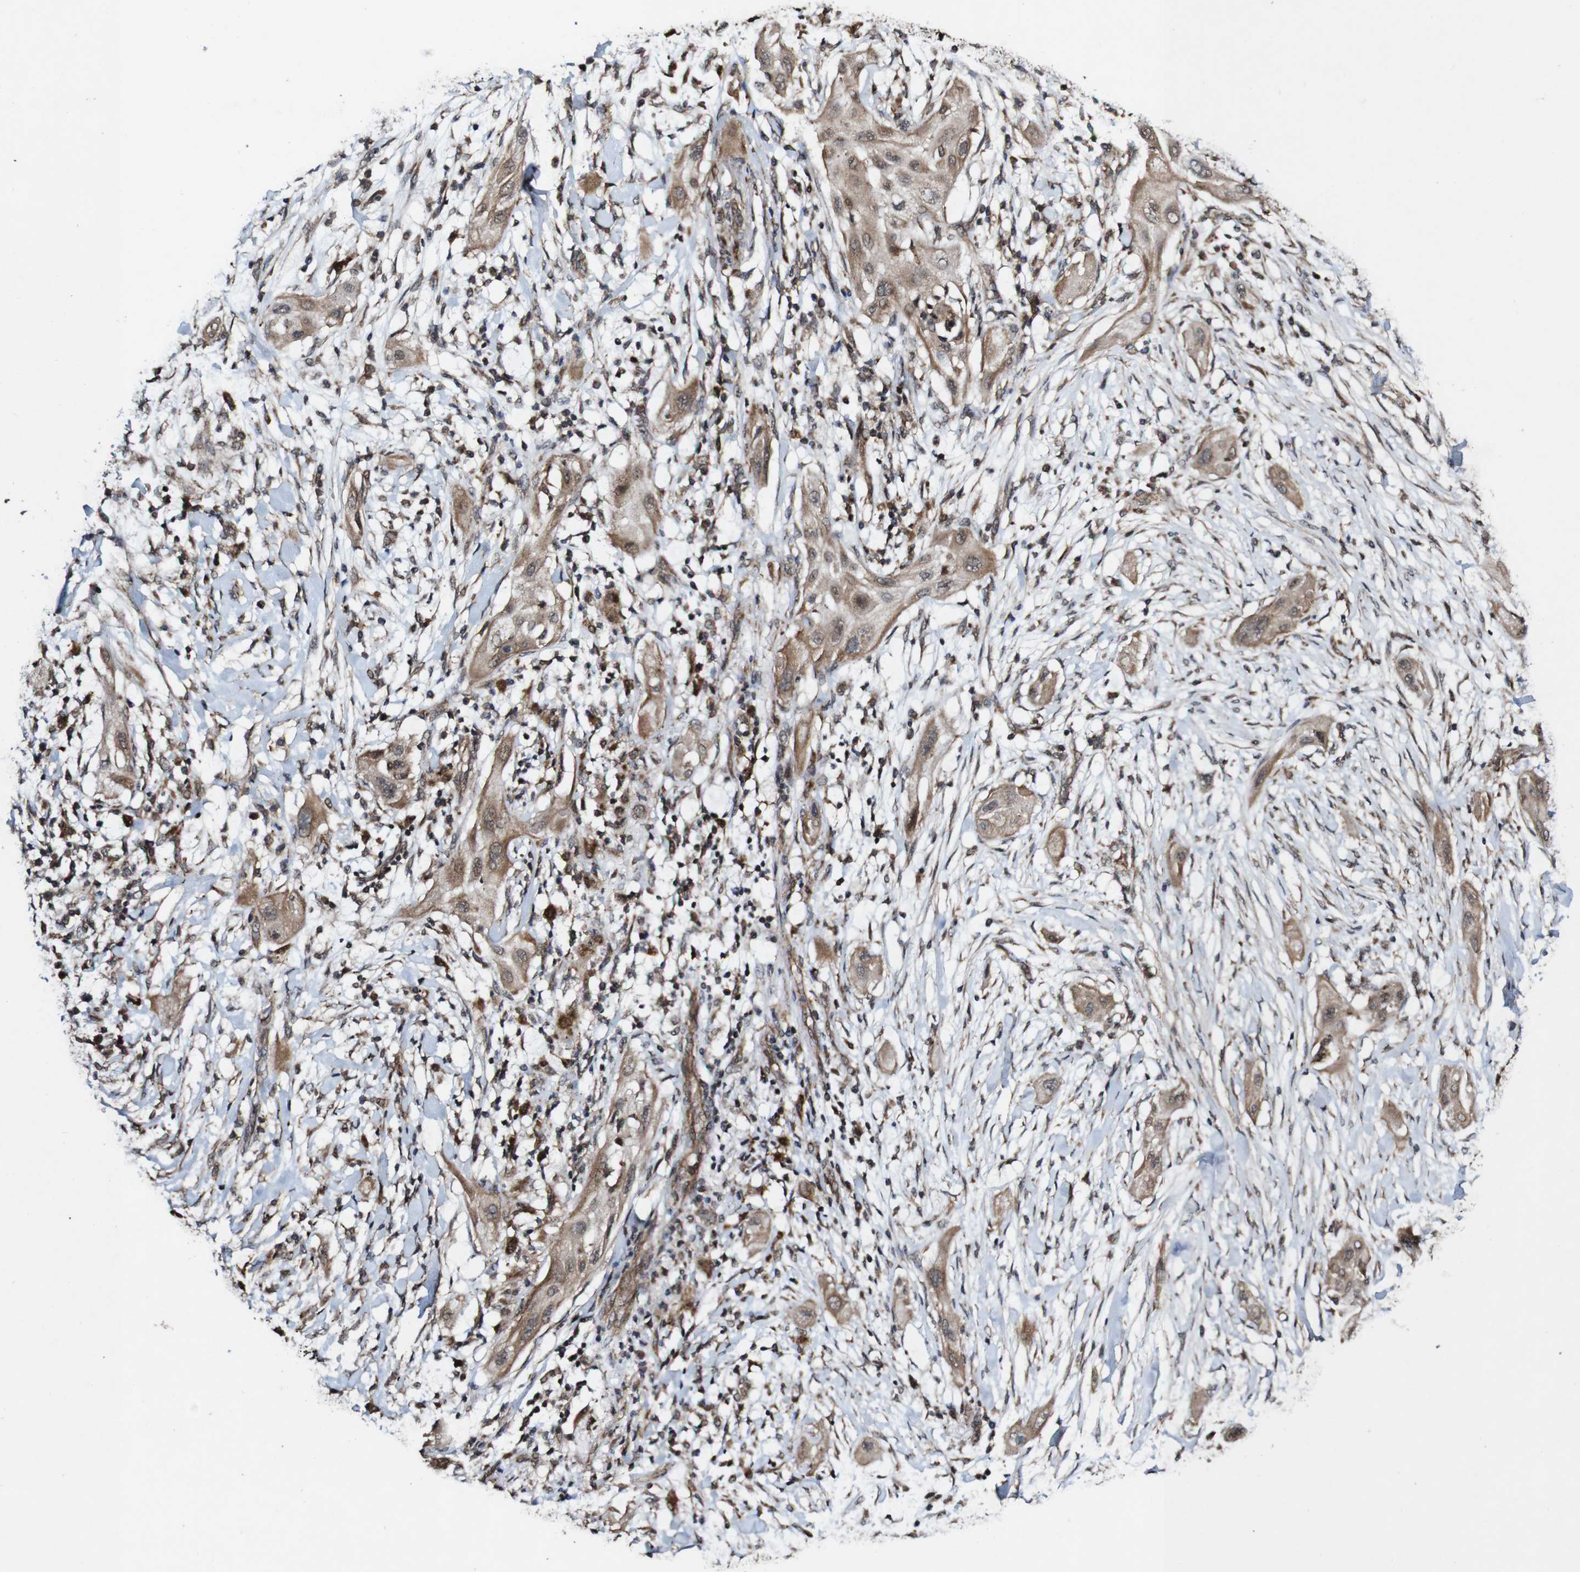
{"staining": {"intensity": "strong", "quantity": ">75%", "location": "cytoplasmic/membranous"}, "tissue": "lung cancer", "cell_type": "Tumor cells", "image_type": "cancer", "snomed": [{"axis": "morphology", "description": "Squamous cell carcinoma, NOS"}, {"axis": "topography", "description": "Lung"}], "caption": "Protein expression by immunohistochemistry displays strong cytoplasmic/membranous staining in approximately >75% of tumor cells in squamous cell carcinoma (lung).", "gene": "BTN3A3", "patient": {"sex": "male", "age": 75}}